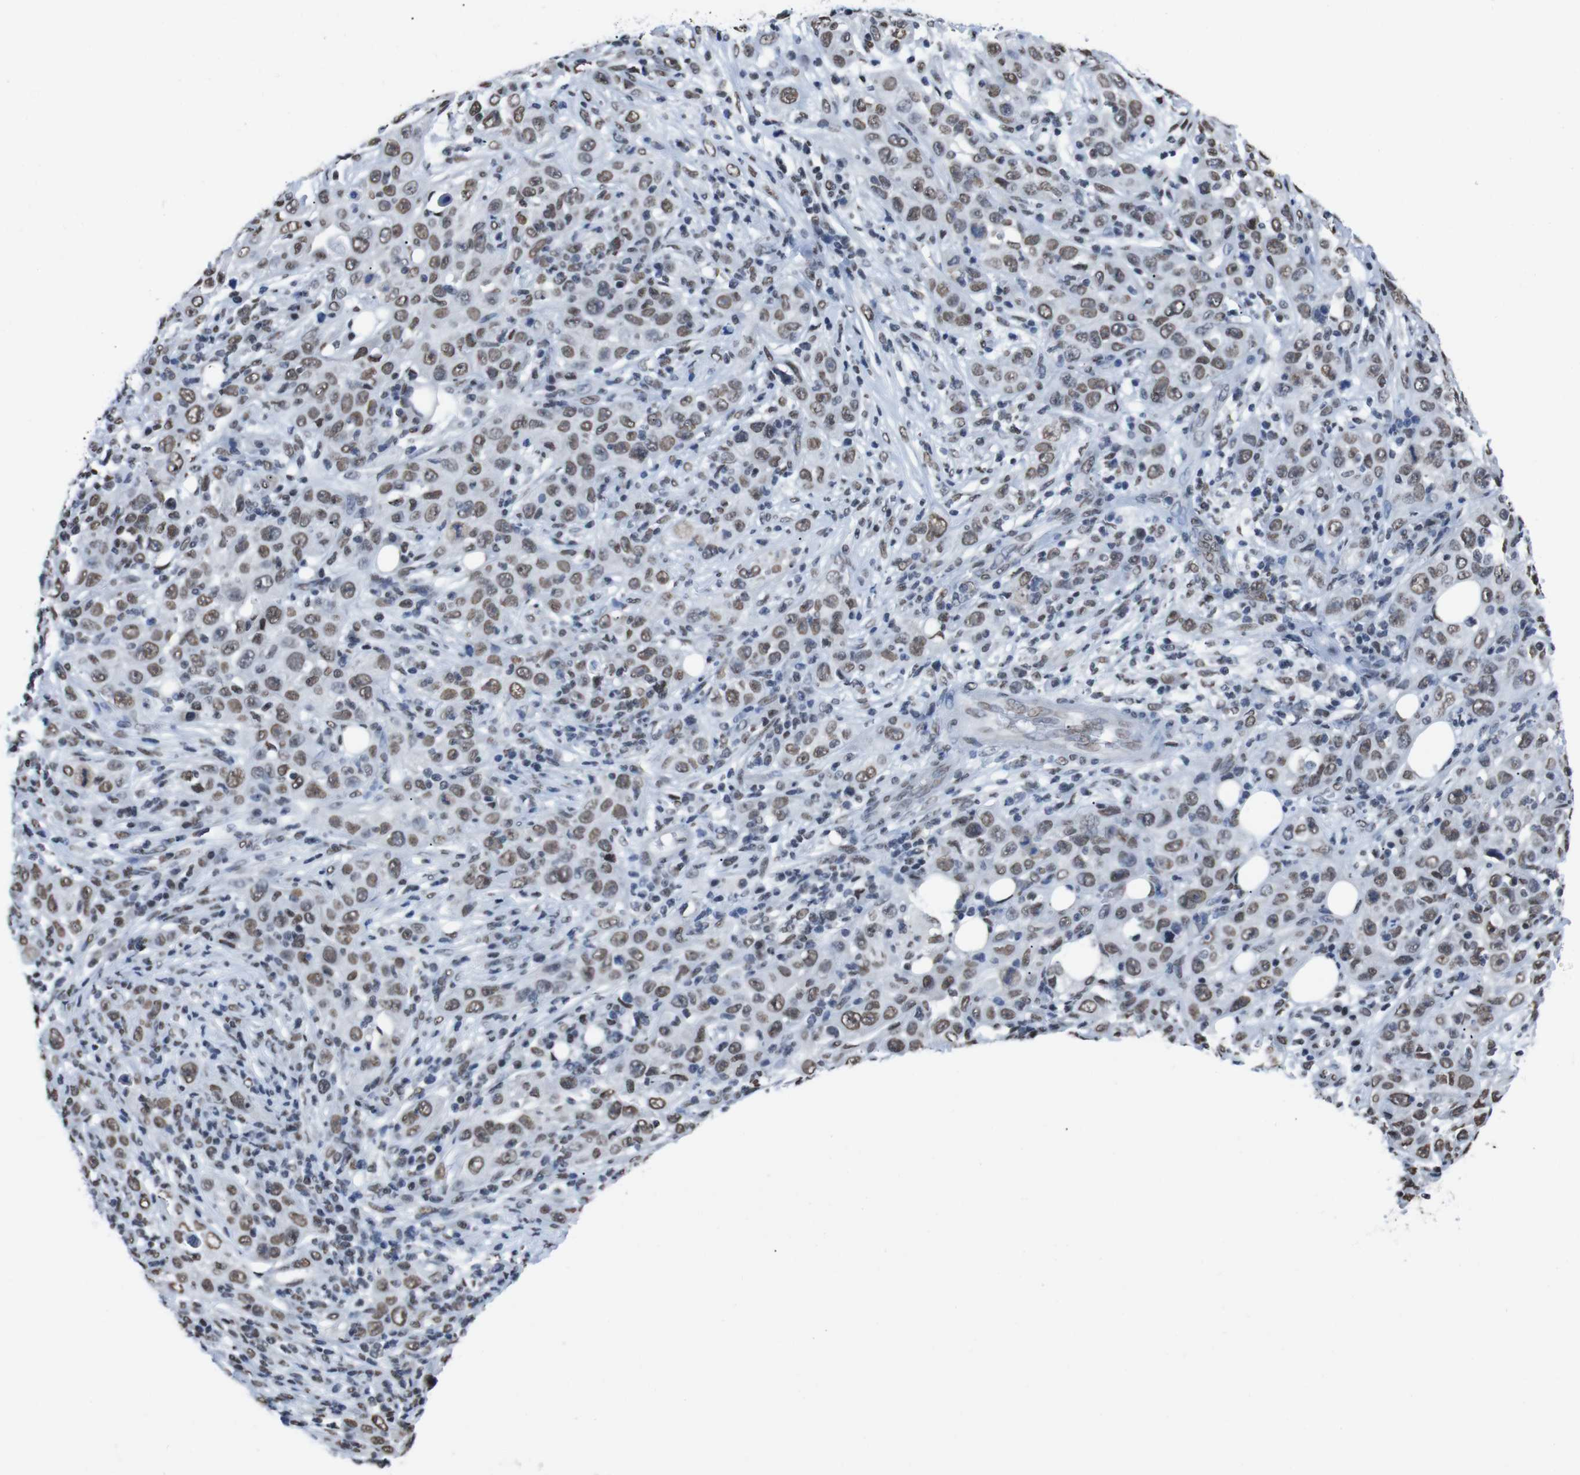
{"staining": {"intensity": "moderate", "quantity": ">75%", "location": "nuclear"}, "tissue": "skin cancer", "cell_type": "Tumor cells", "image_type": "cancer", "snomed": [{"axis": "morphology", "description": "Squamous cell carcinoma, NOS"}, {"axis": "topography", "description": "Skin"}], "caption": "Moderate nuclear positivity is seen in approximately >75% of tumor cells in skin squamous cell carcinoma. Immunohistochemistry stains the protein in brown and the nuclei are stained blue.", "gene": "PIP4P2", "patient": {"sex": "female", "age": 88}}